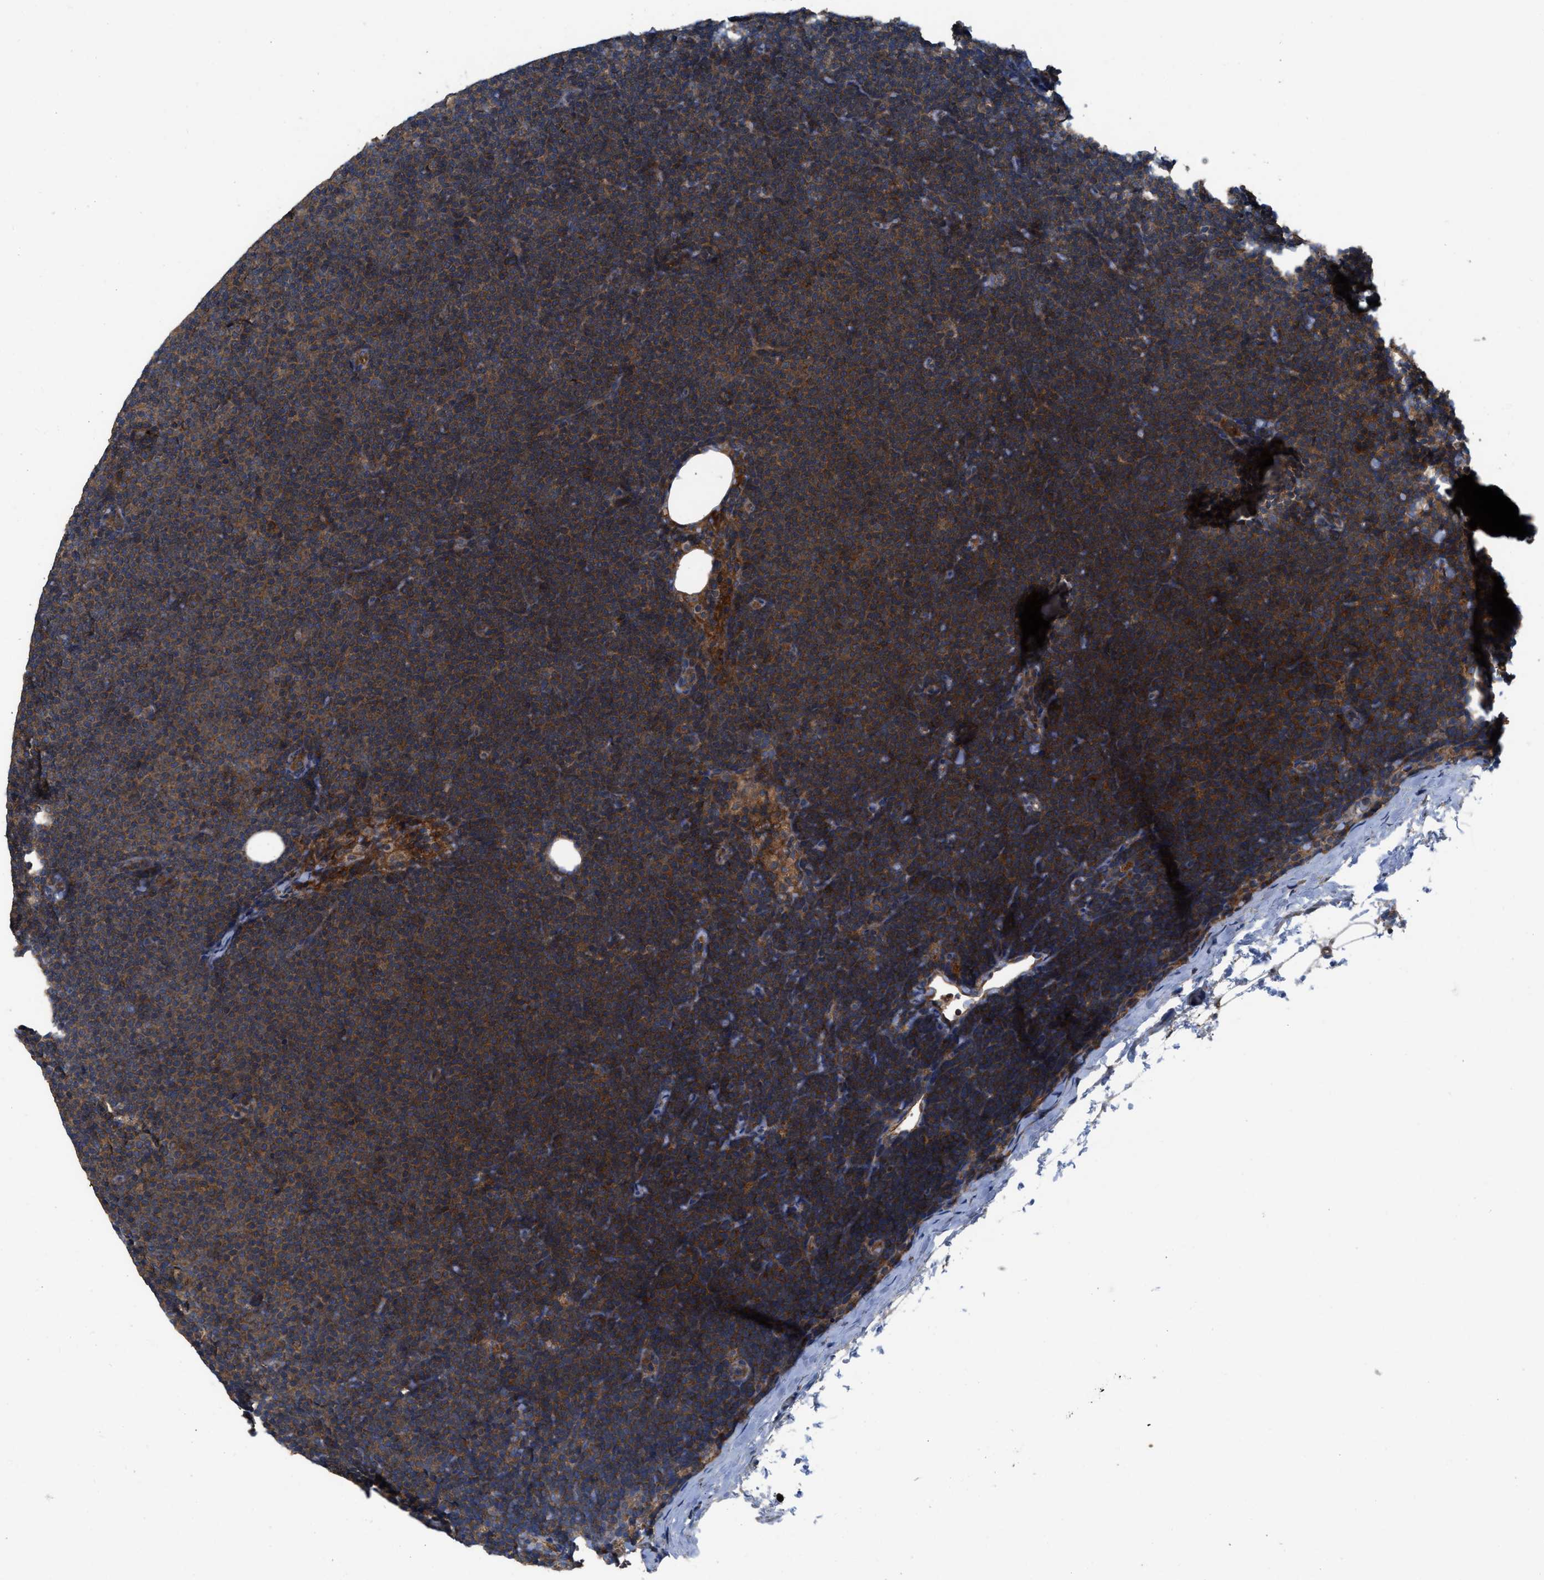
{"staining": {"intensity": "strong", "quantity": ">75%", "location": "cytoplasmic/membranous"}, "tissue": "lymphoma", "cell_type": "Tumor cells", "image_type": "cancer", "snomed": [{"axis": "morphology", "description": "Malignant lymphoma, non-Hodgkin's type, Low grade"}, {"axis": "topography", "description": "Lymph node"}], "caption": "Lymphoma stained with a brown dye exhibits strong cytoplasmic/membranous positive positivity in about >75% of tumor cells.", "gene": "USP25", "patient": {"sex": "female", "age": 53}}